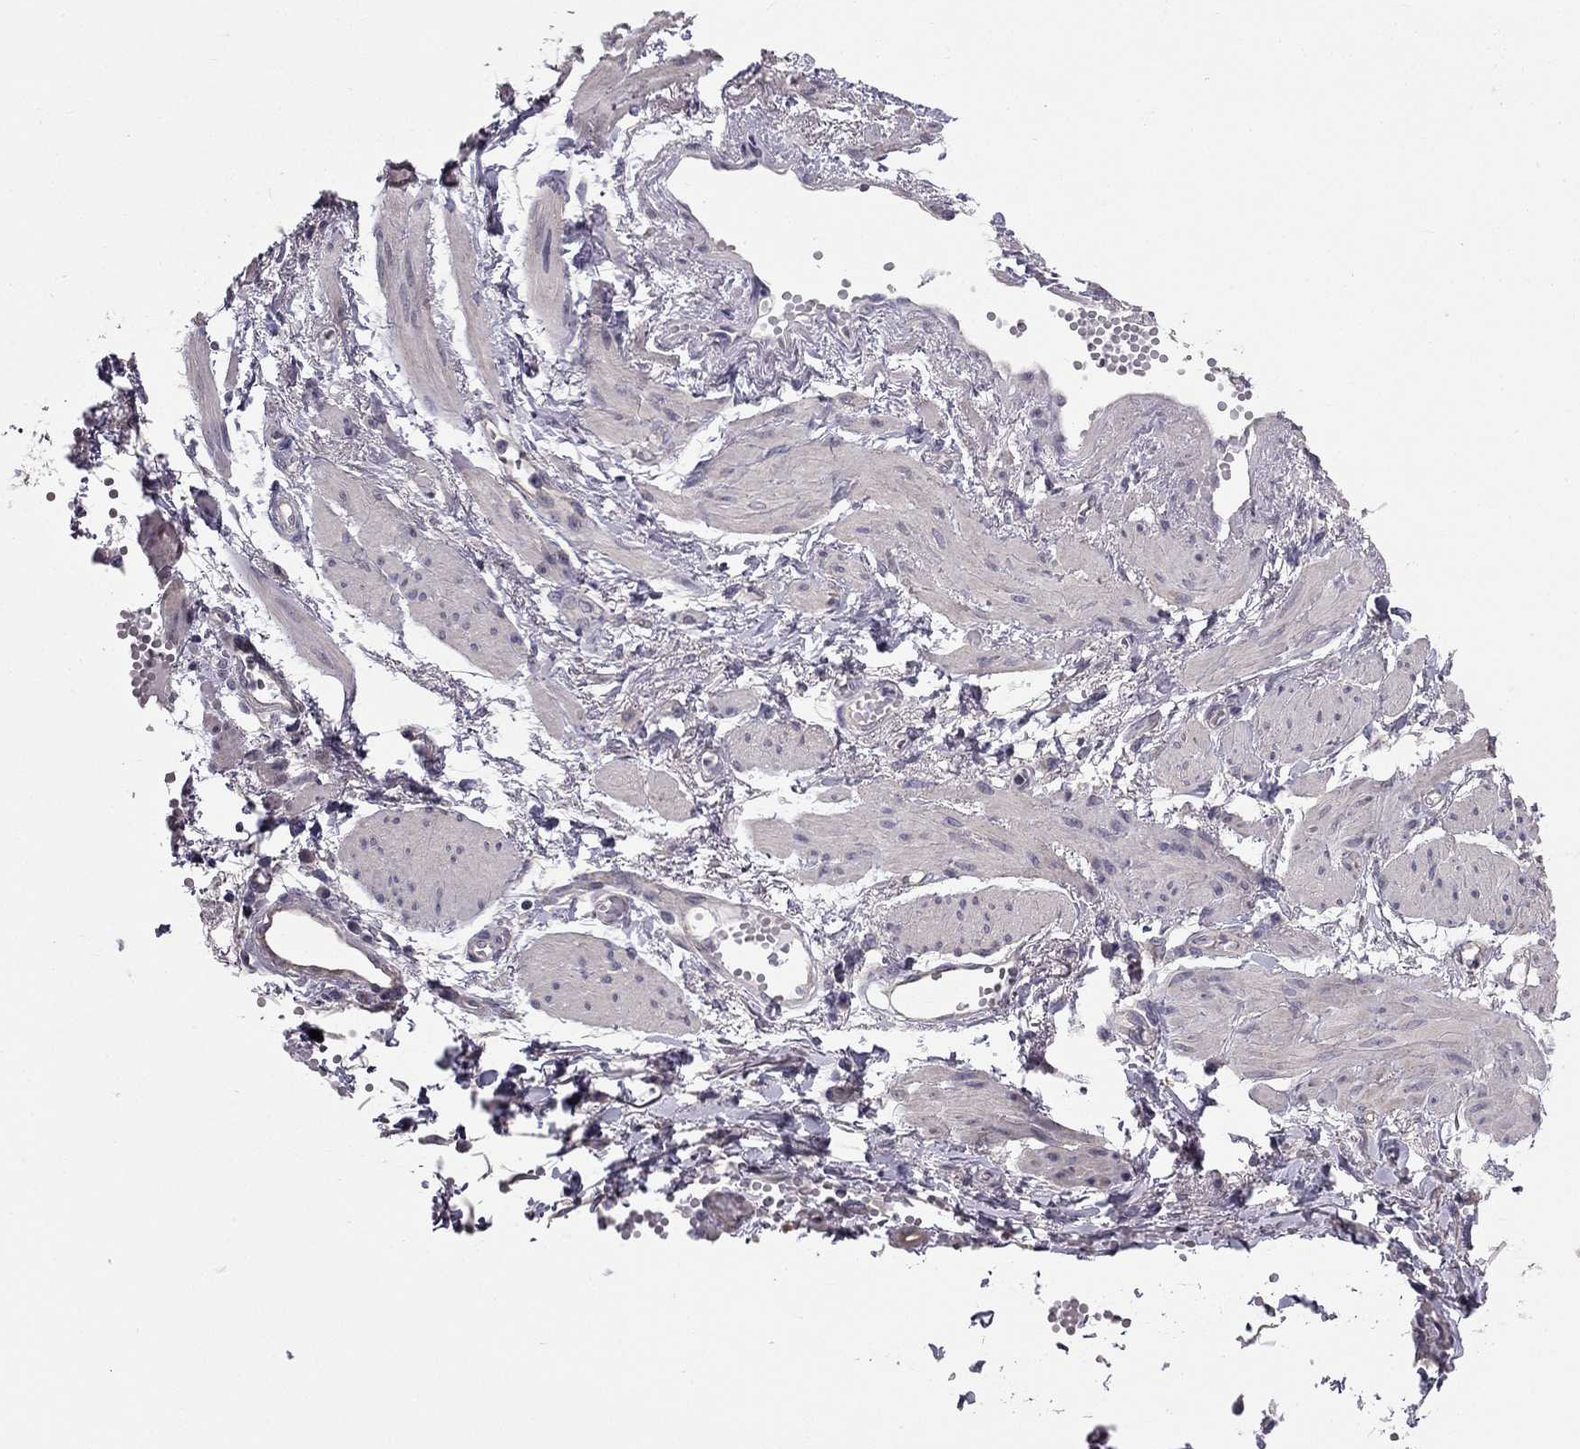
{"staining": {"intensity": "negative", "quantity": "none", "location": "none"}, "tissue": "ovarian cancer", "cell_type": "Tumor cells", "image_type": "cancer", "snomed": [{"axis": "morphology", "description": "Cystadenocarcinoma, serous, NOS"}, {"axis": "topography", "description": "Ovary"}], "caption": "High magnification brightfield microscopy of serous cystadenocarcinoma (ovarian) stained with DAB (brown) and counterstained with hematoxylin (blue): tumor cells show no significant expression.", "gene": "HSFX1", "patient": {"sex": "female", "age": 67}}